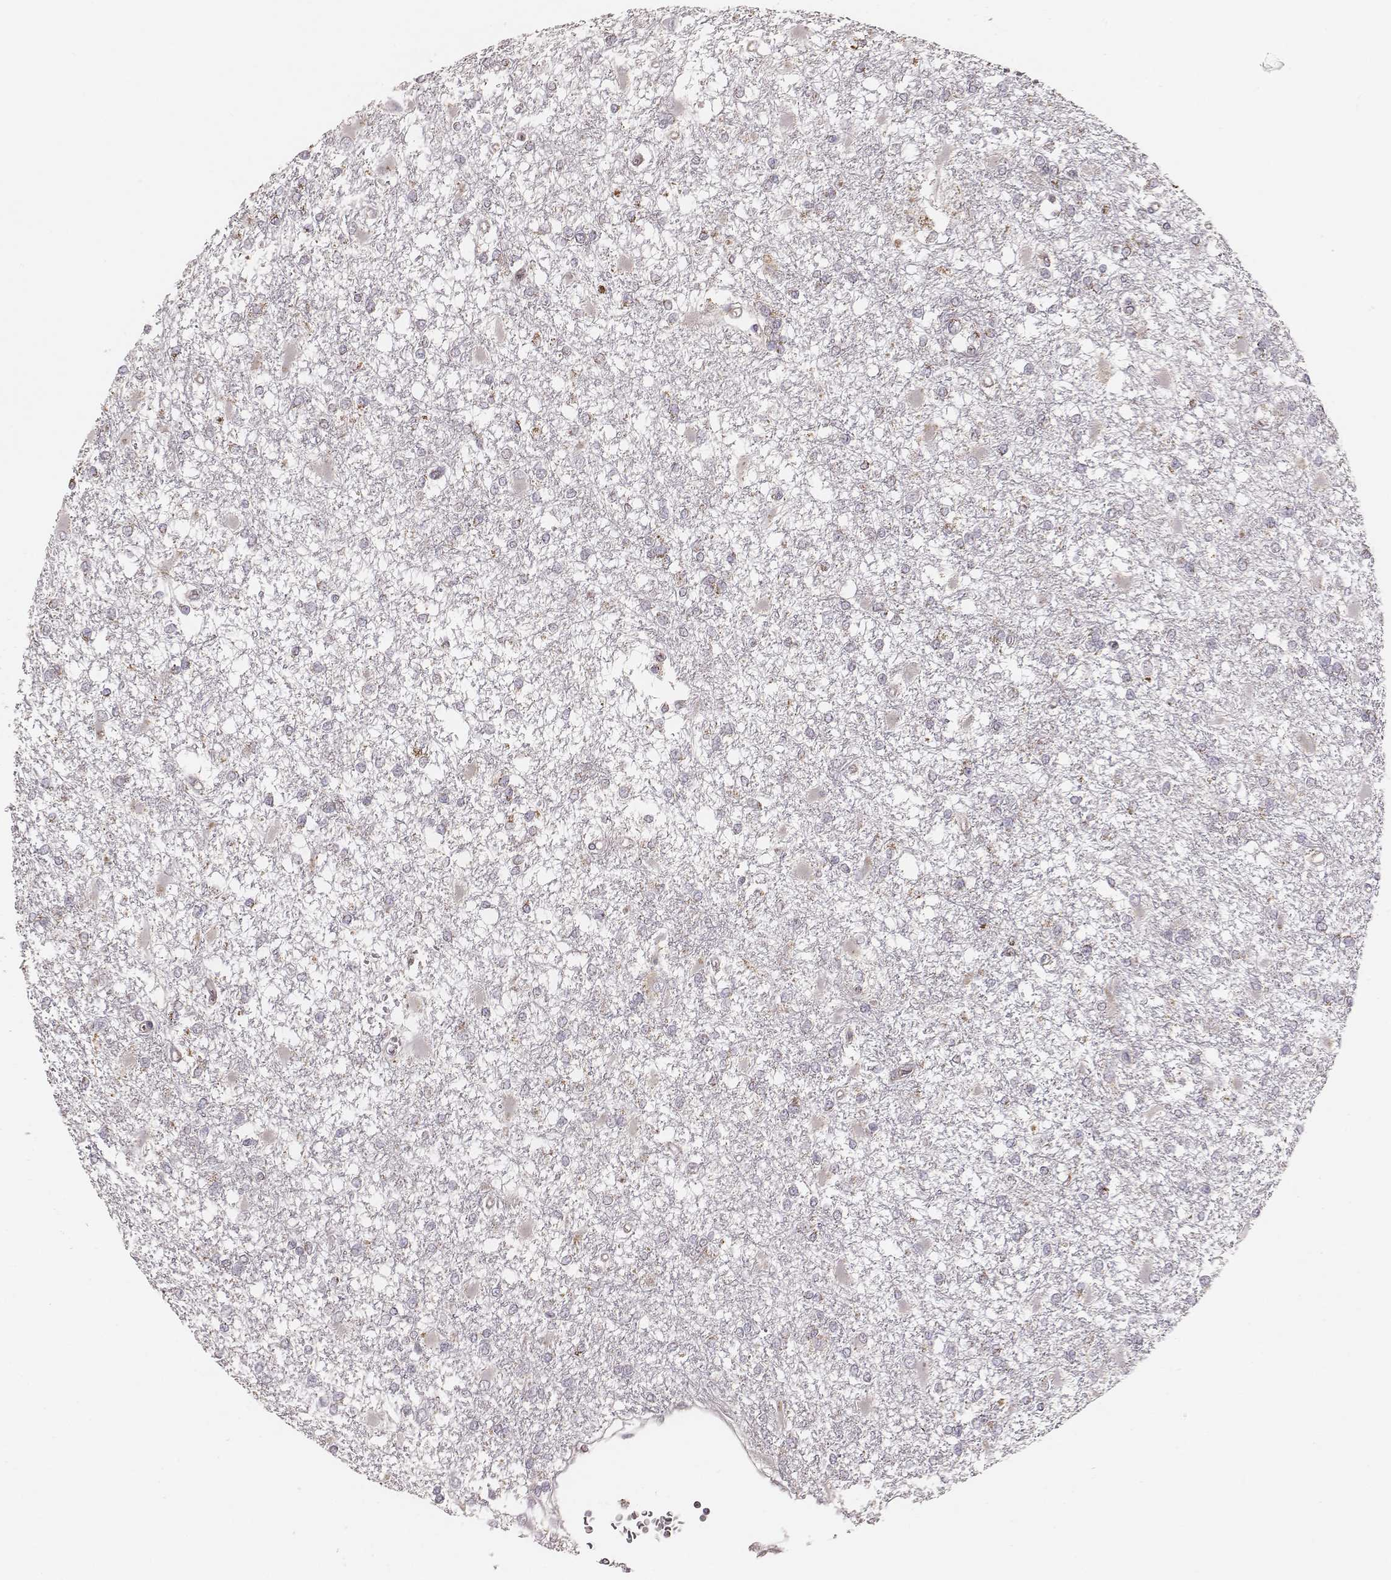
{"staining": {"intensity": "negative", "quantity": "none", "location": "none"}, "tissue": "glioma", "cell_type": "Tumor cells", "image_type": "cancer", "snomed": [{"axis": "morphology", "description": "Glioma, malignant, High grade"}, {"axis": "topography", "description": "Cerebral cortex"}], "caption": "Immunohistochemistry of glioma shows no staining in tumor cells. (Immunohistochemistry (ihc), brightfield microscopy, high magnification).", "gene": "TUFM", "patient": {"sex": "male", "age": 79}}